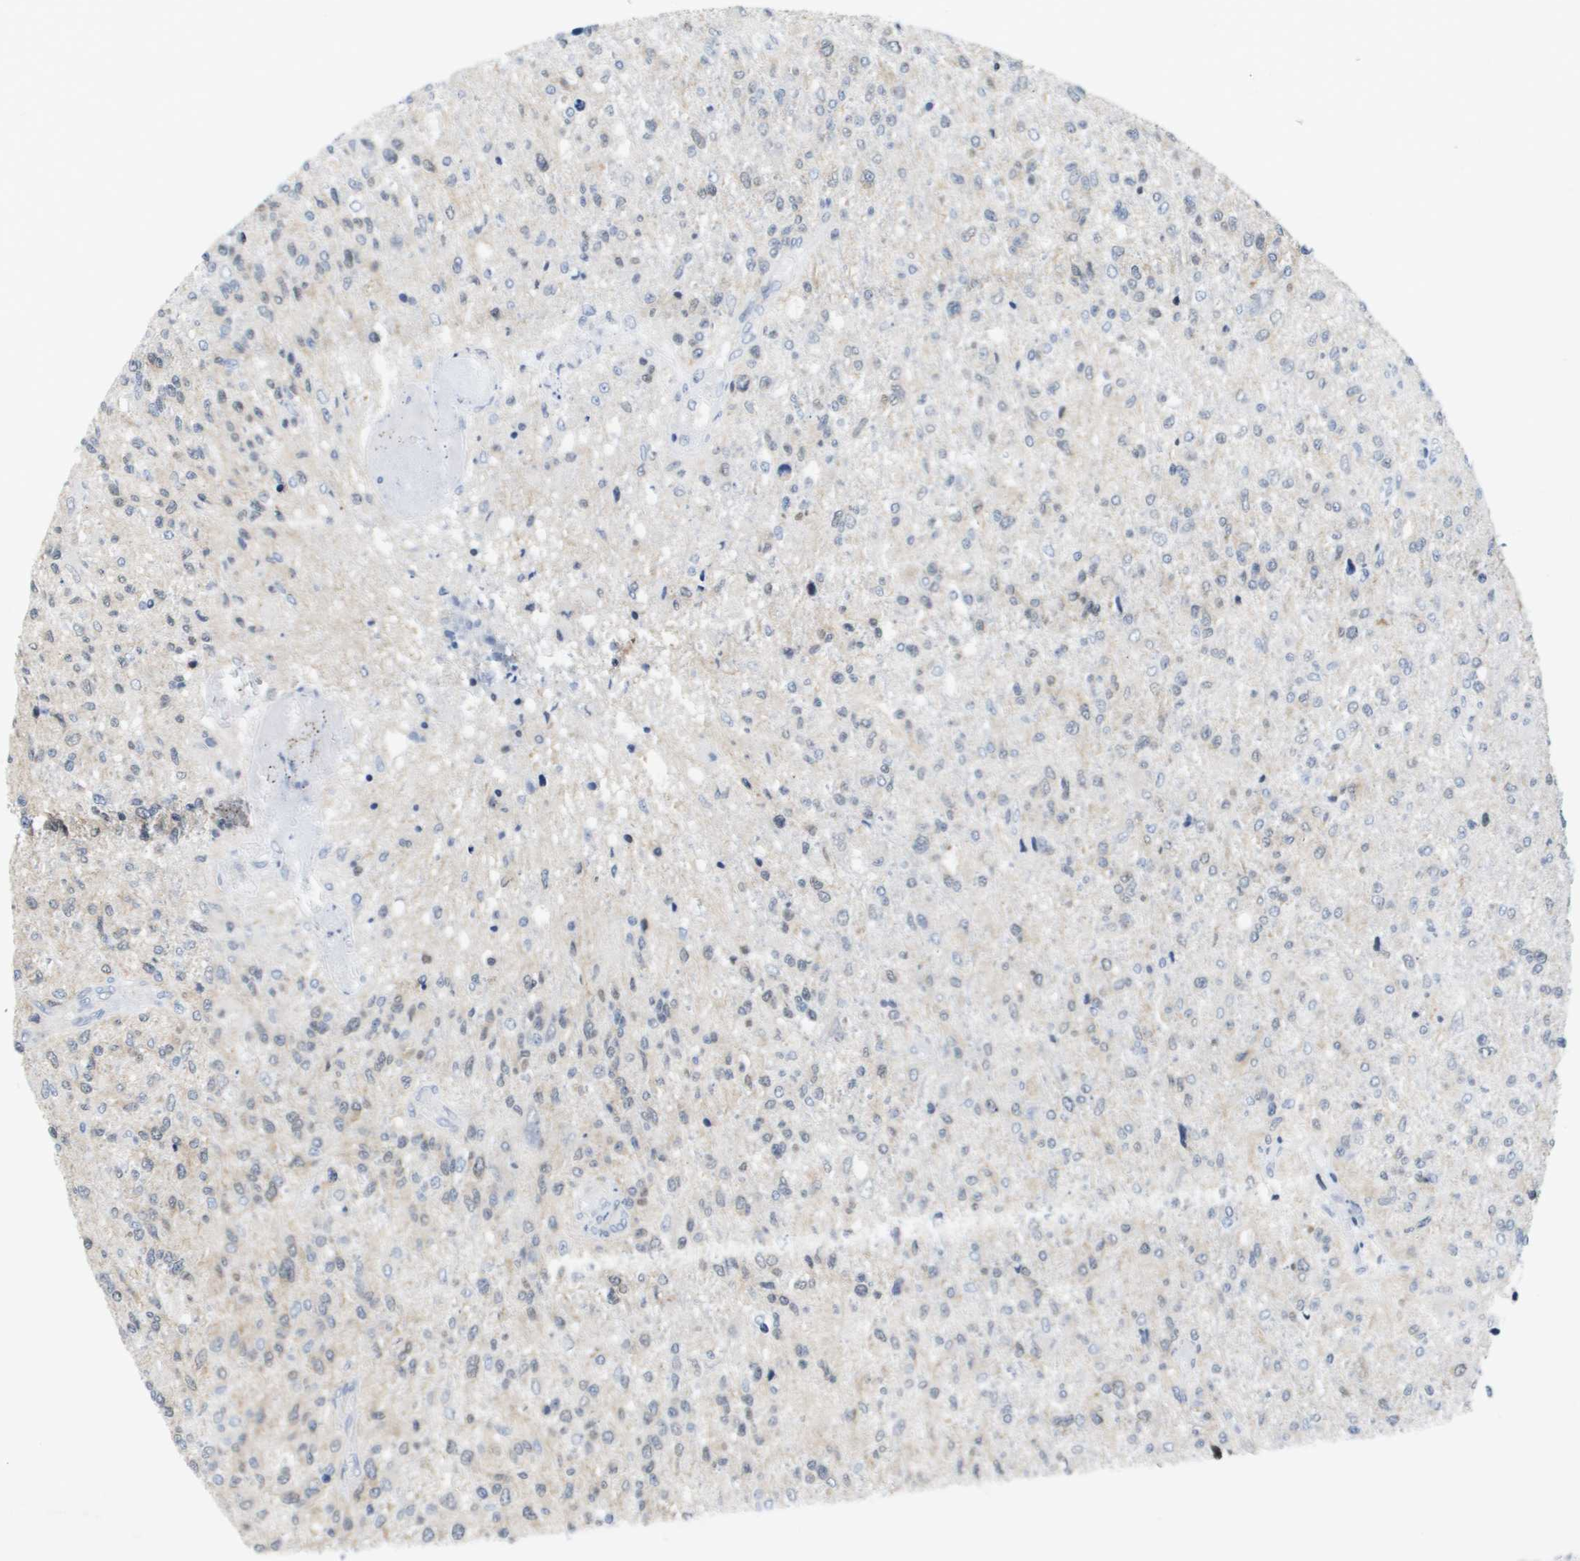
{"staining": {"intensity": "negative", "quantity": "none", "location": "none"}, "tissue": "glioma", "cell_type": "Tumor cells", "image_type": "cancer", "snomed": [{"axis": "morphology", "description": "Glioma, malignant, High grade"}, {"axis": "topography", "description": "Cerebral cortex"}], "caption": "Malignant high-grade glioma was stained to show a protein in brown. There is no significant positivity in tumor cells.", "gene": "FKBP4", "patient": {"sex": "male", "age": 76}}